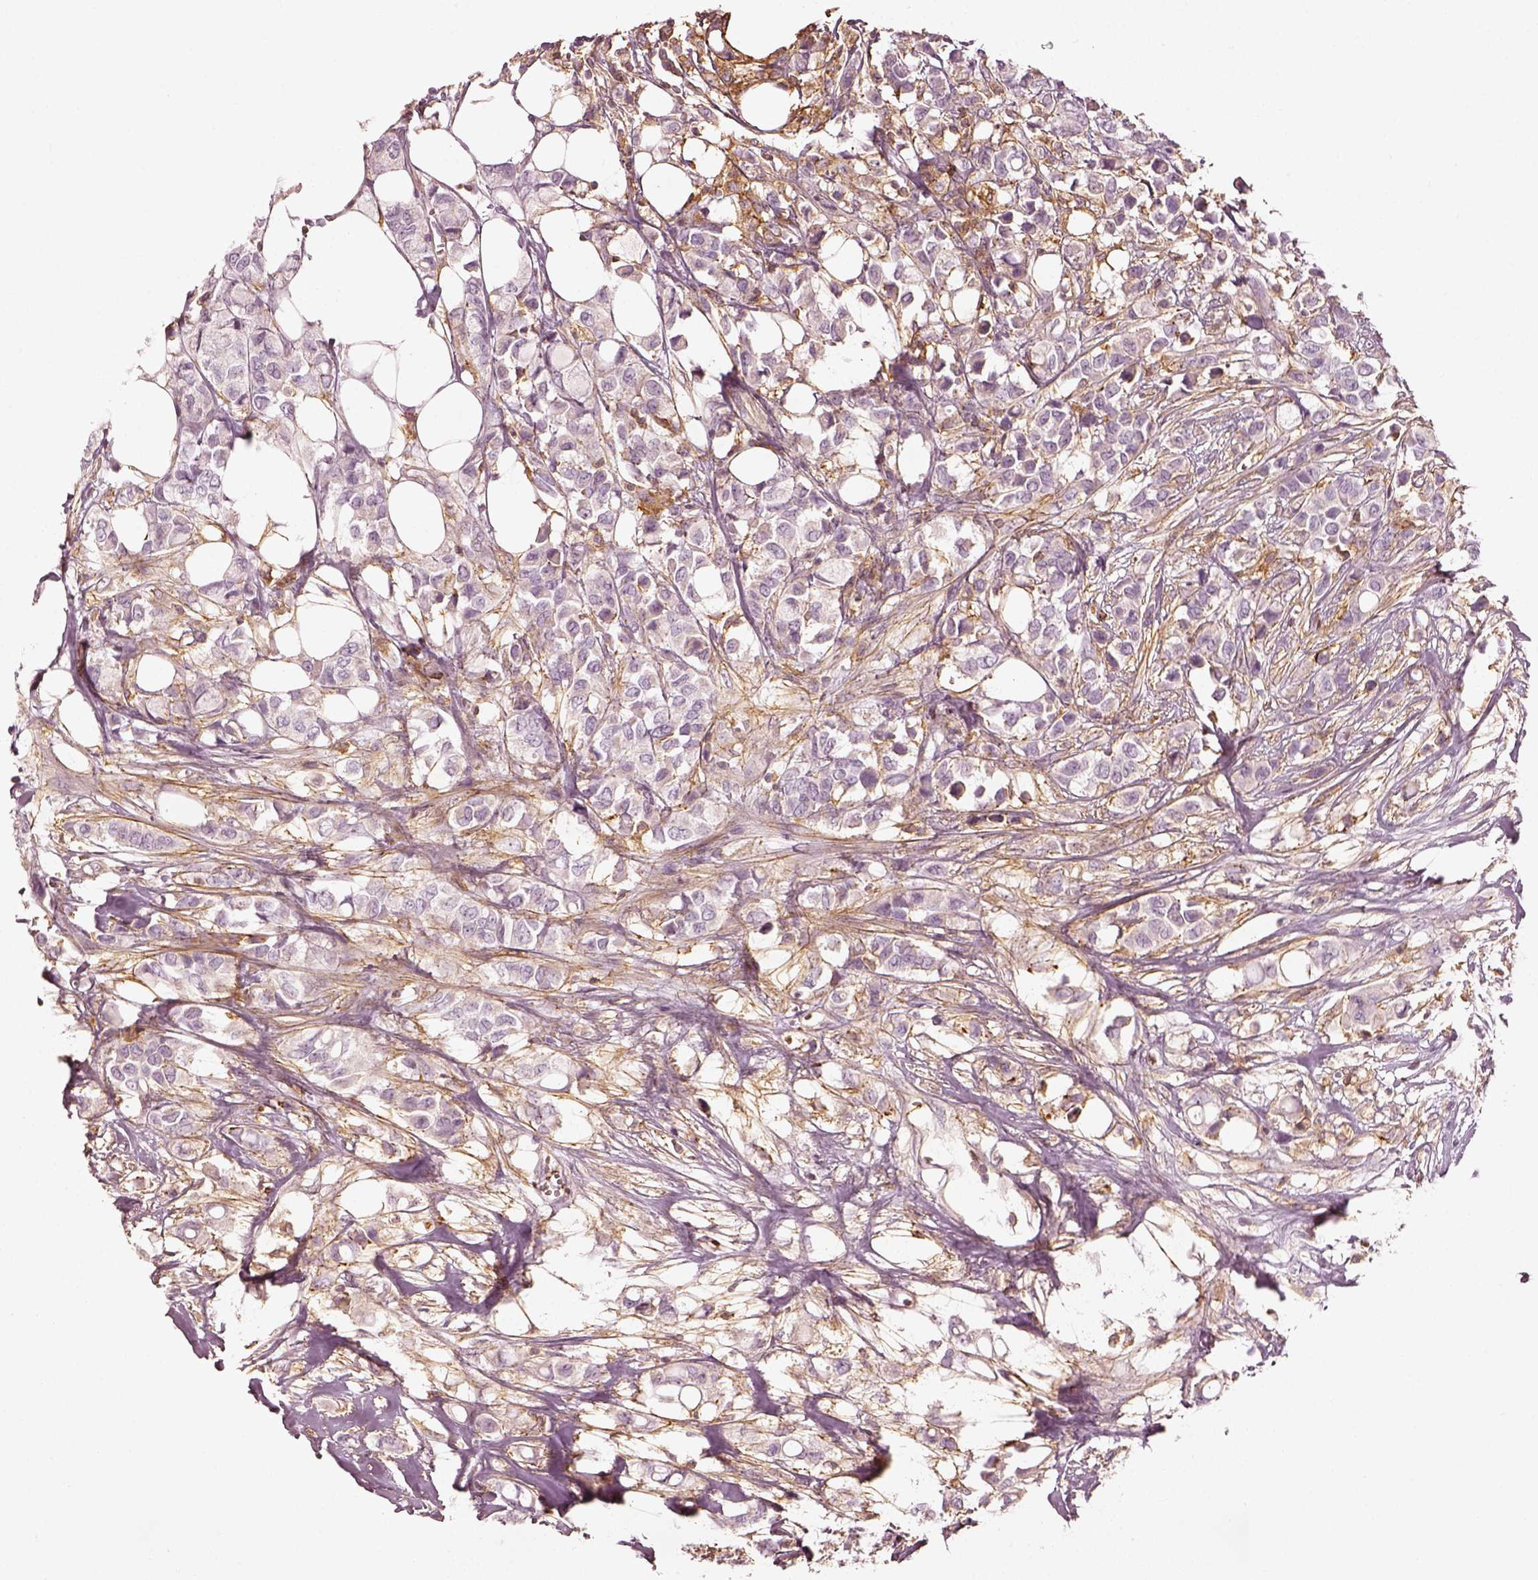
{"staining": {"intensity": "negative", "quantity": "none", "location": "none"}, "tissue": "breast cancer", "cell_type": "Tumor cells", "image_type": "cancer", "snomed": [{"axis": "morphology", "description": "Duct carcinoma"}, {"axis": "topography", "description": "Breast"}], "caption": "Immunohistochemical staining of breast invasive ductal carcinoma demonstrates no significant expression in tumor cells. (DAB immunohistochemistry (IHC) with hematoxylin counter stain).", "gene": "ZYX", "patient": {"sex": "female", "age": 85}}